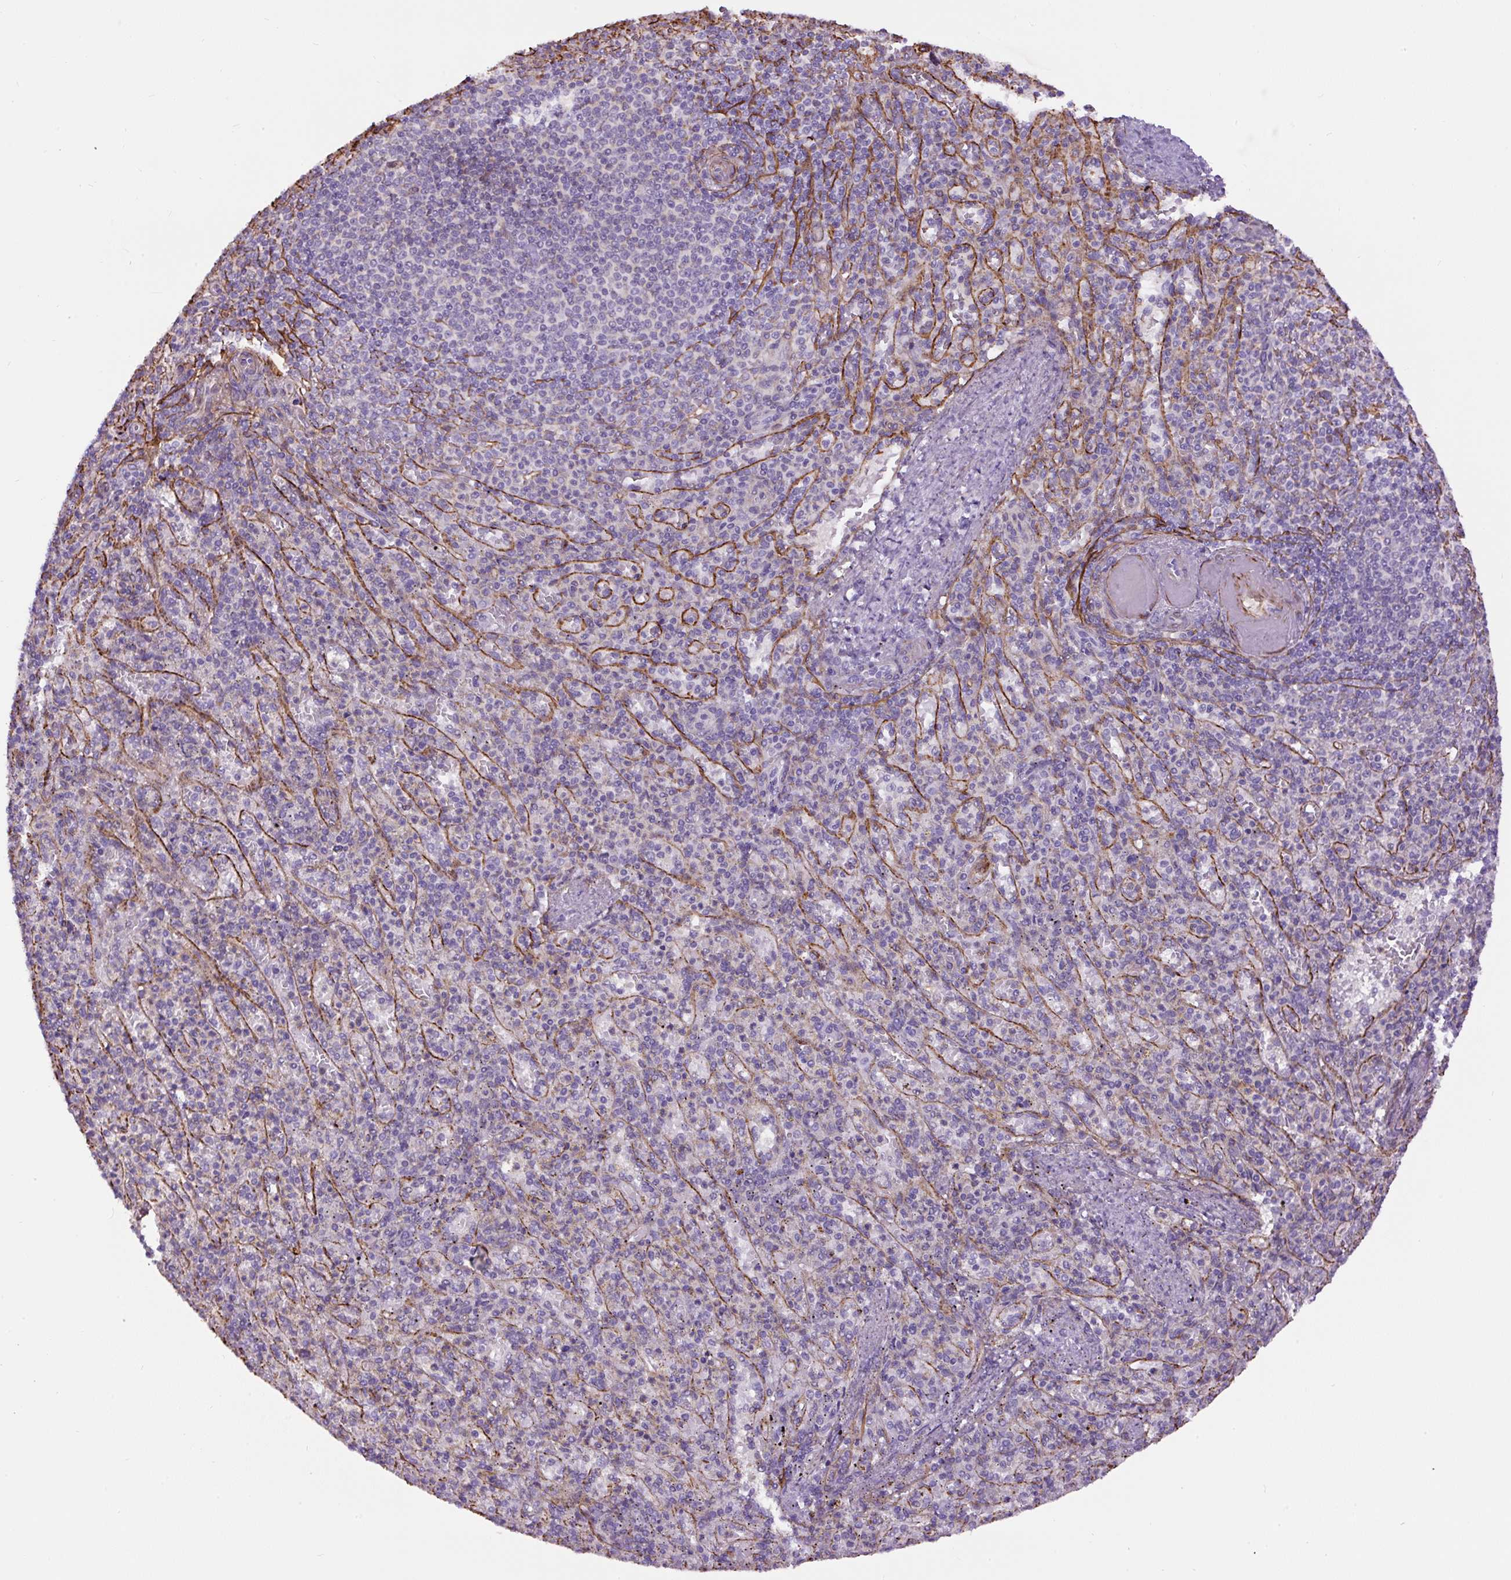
{"staining": {"intensity": "negative", "quantity": "none", "location": "none"}, "tissue": "spleen", "cell_type": "Cells in red pulp", "image_type": "normal", "snomed": [{"axis": "morphology", "description": "Normal tissue, NOS"}, {"axis": "topography", "description": "Spleen"}], "caption": "Protein analysis of normal spleen exhibits no significant expression in cells in red pulp.", "gene": "B3GALT5", "patient": {"sex": "female", "age": 74}}